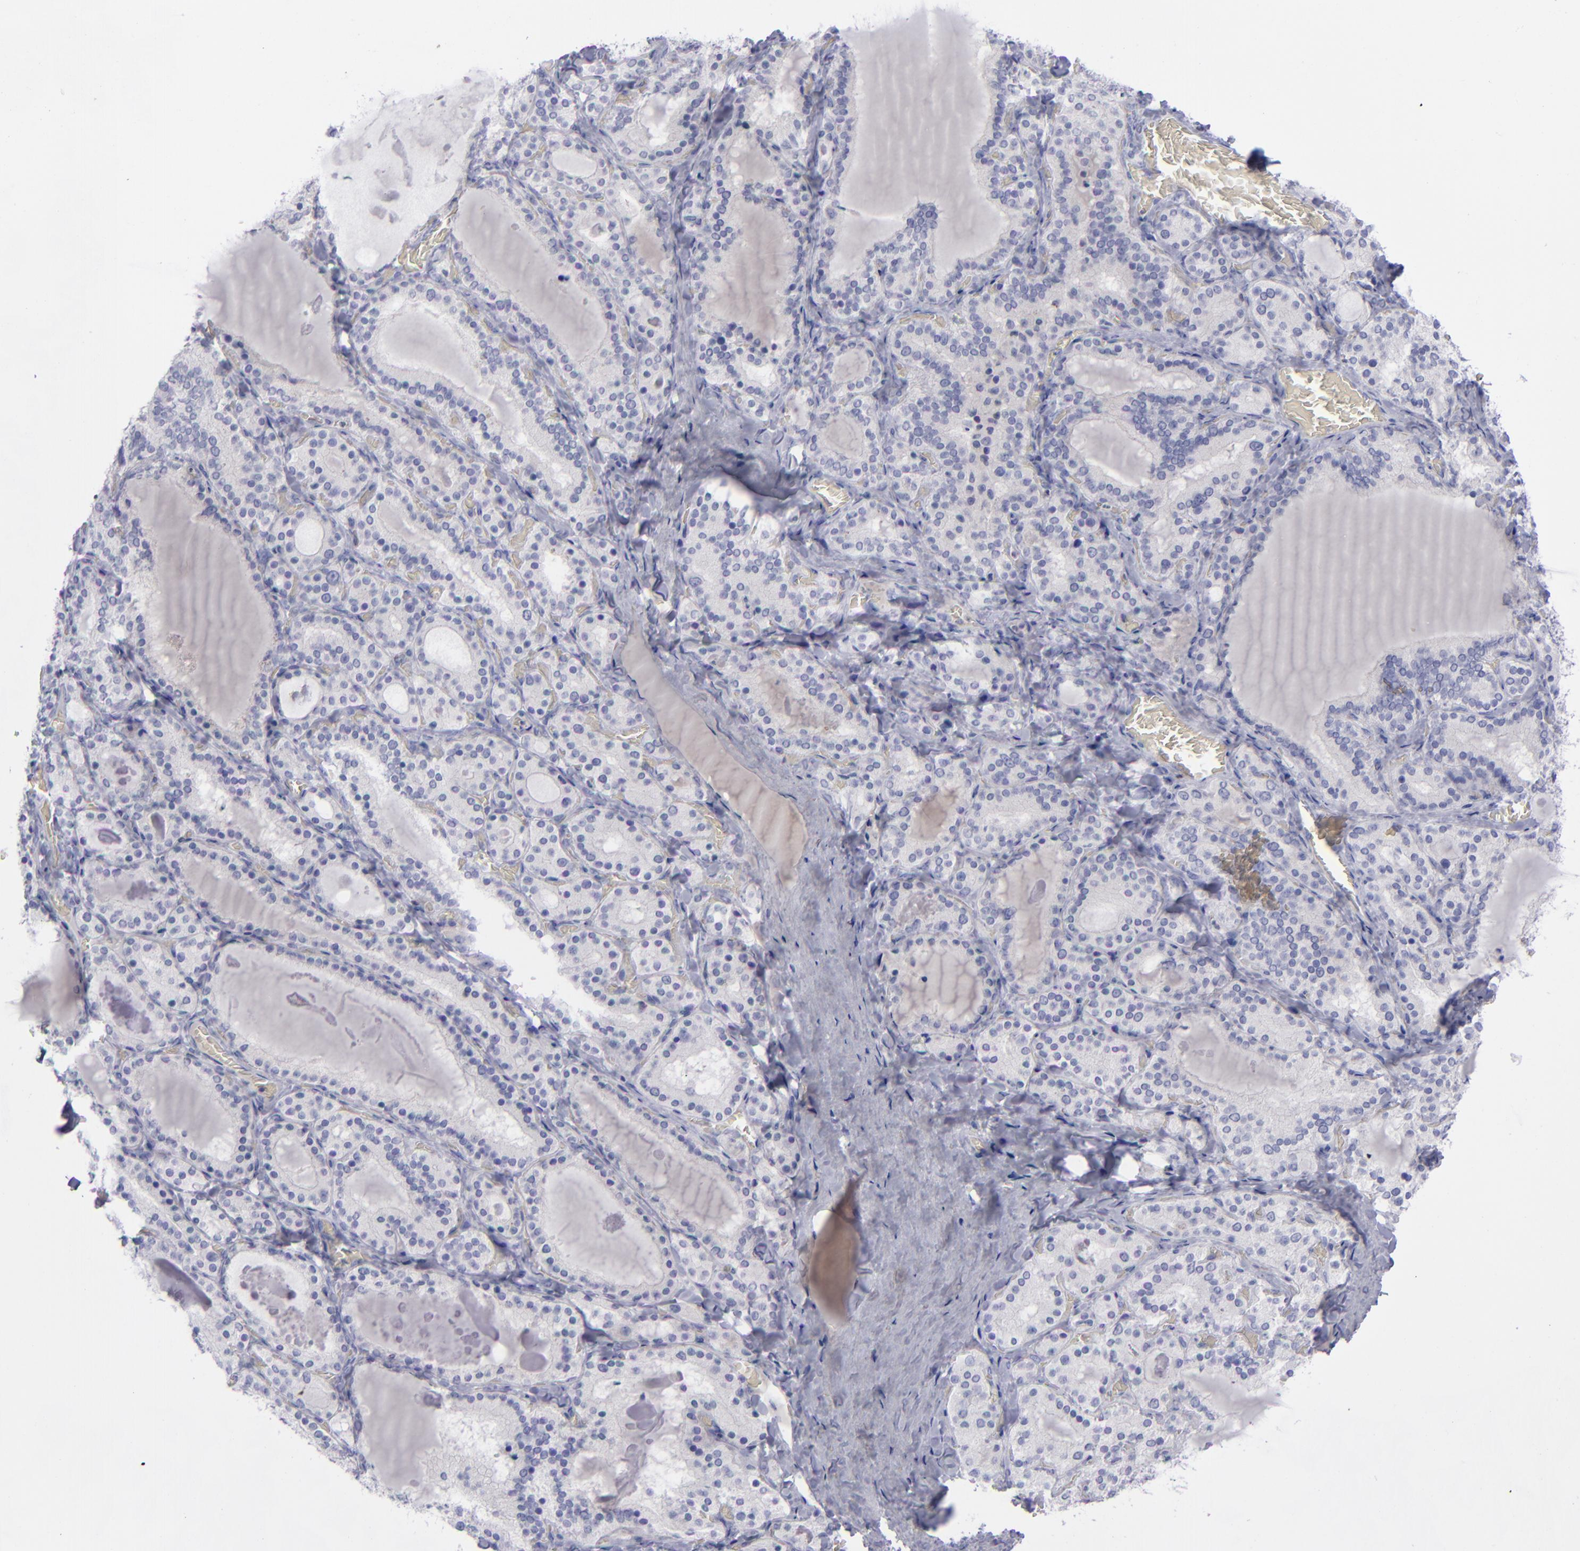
{"staining": {"intensity": "negative", "quantity": "none", "location": "none"}, "tissue": "thyroid gland", "cell_type": "Glandular cells", "image_type": "normal", "snomed": [{"axis": "morphology", "description": "Normal tissue, NOS"}, {"axis": "topography", "description": "Thyroid gland"}], "caption": "Unremarkable thyroid gland was stained to show a protein in brown. There is no significant staining in glandular cells. (Stains: DAB immunohistochemistry (IHC) with hematoxylin counter stain, Microscopy: brightfield microscopy at high magnification).", "gene": "AURKA", "patient": {"sex": "female", "age": 33}}